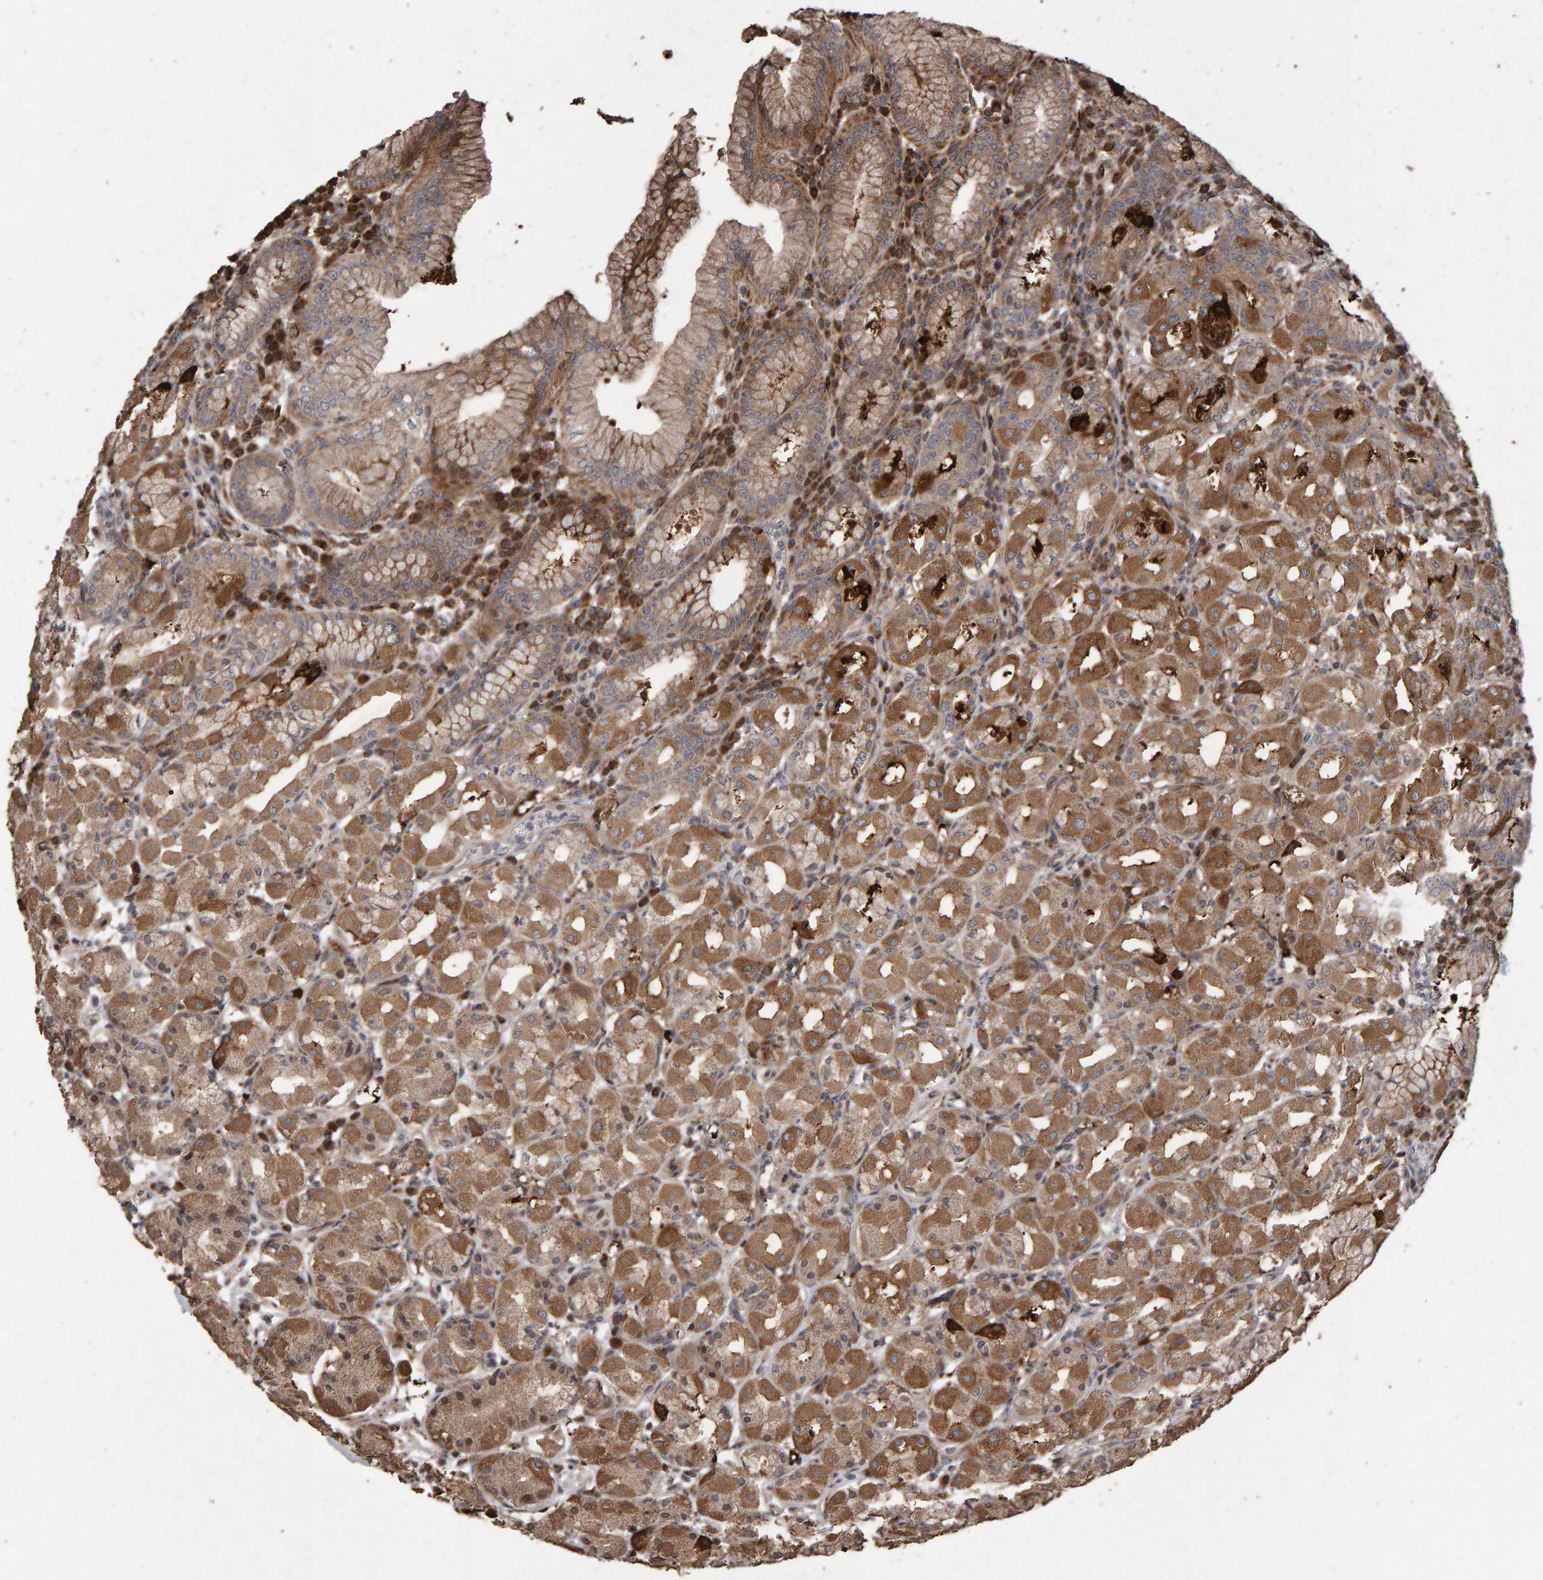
{"staining": {"intensity": "moderate", "quantity": ">75%", "location": "cytoplasmic/membranous"}, "tissue": "stomach", "cell_type": "Glandular cells", "image_type": "normal", "snomed": [{"axis": "morphology", "description": "Normal tissue, NOS"}, {"axis": "topography", "description": "Stomach"}, {"axis": "topography", "description": "Stomach, lower"}], "caption": "Immunohistochemical staining of normal stomach displays >75% levels of moderate cytoplasmic/membranous protein staining in about >75% of glandular cells.", "gene": "OSBP2", "patient": {"sex": "female", "age": 56}}